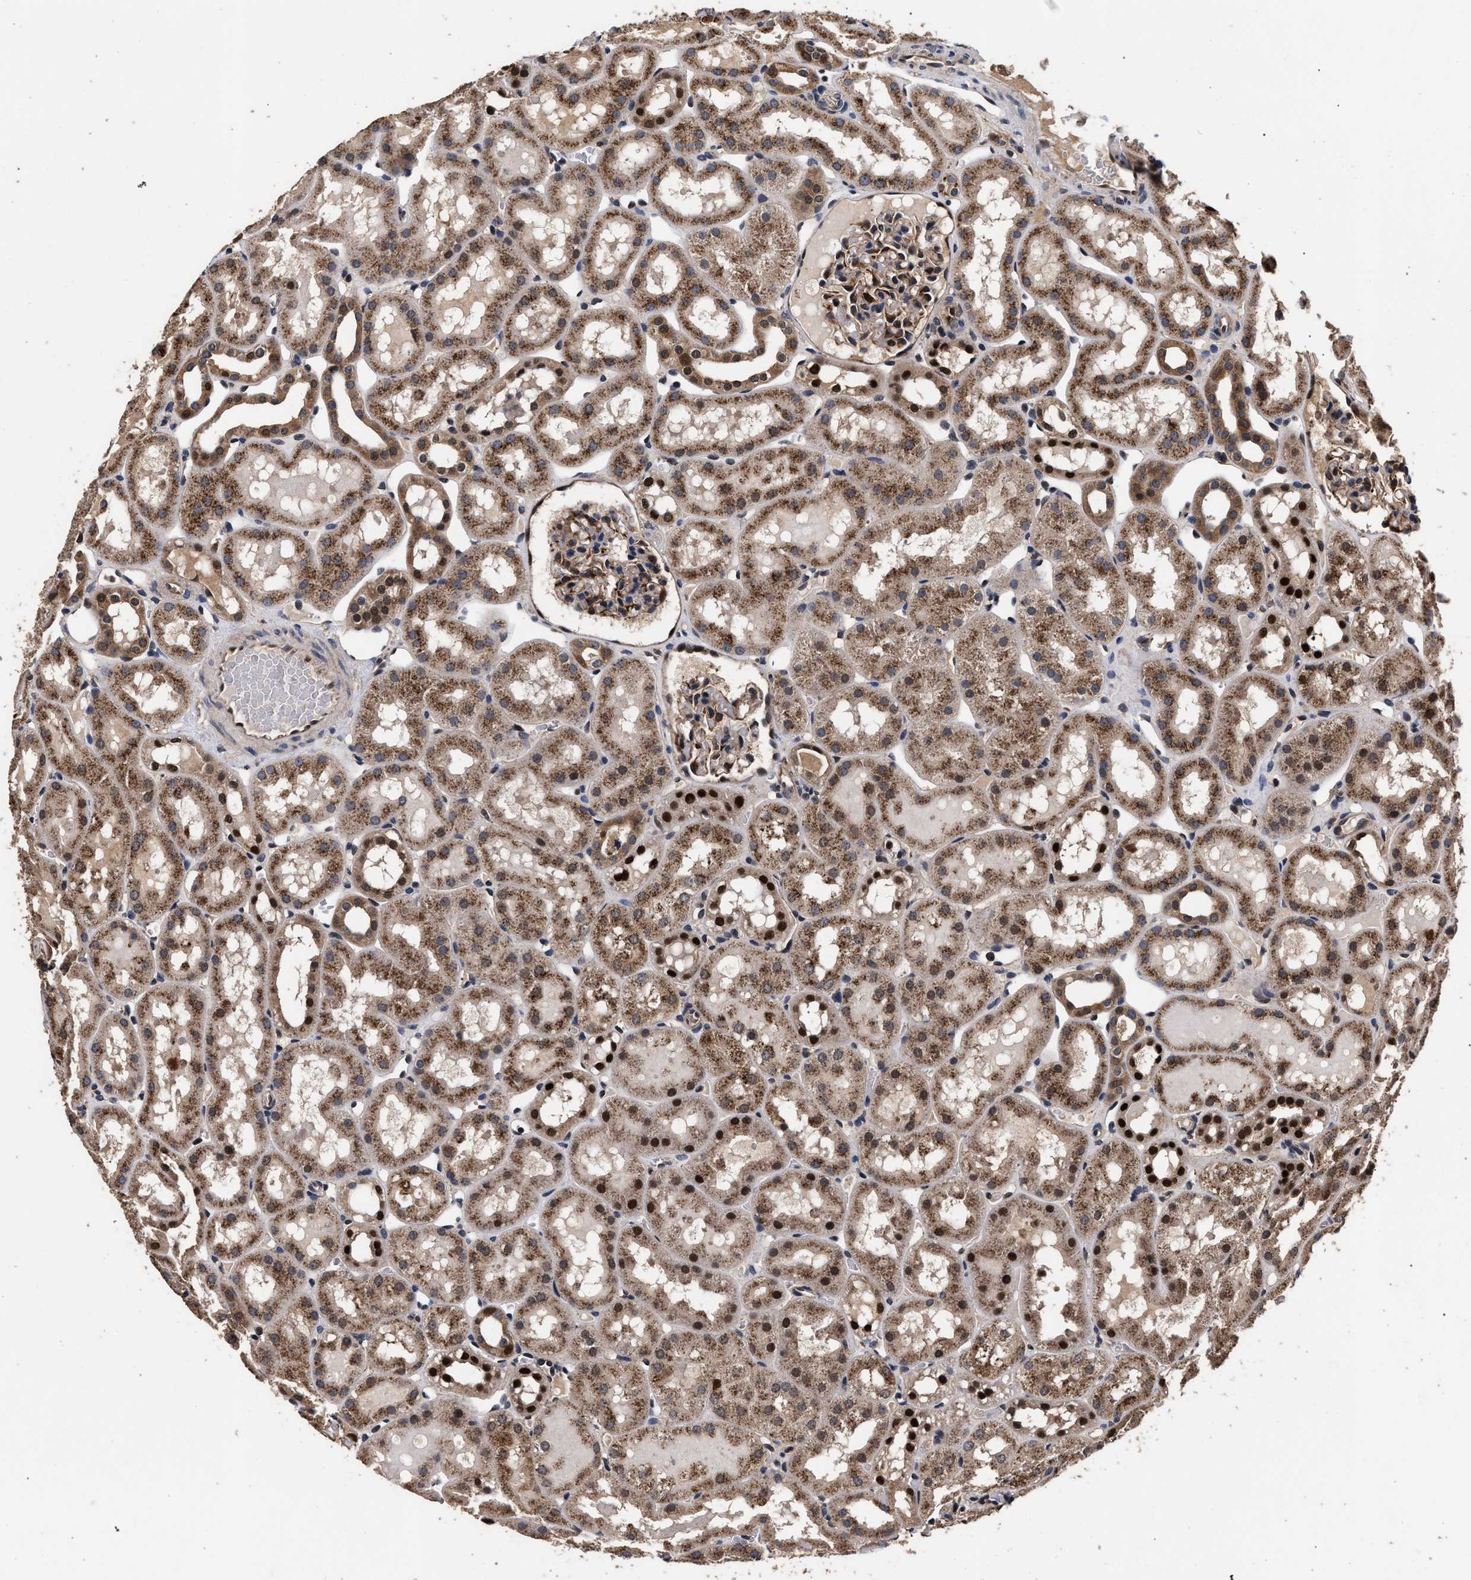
{"staining": {"intensity": "moderate", "quantity": "25%-75%", "location": "cytoplasmic/membranous,nuclear"}, "tissue": "kidney", "cell_type": "Cells in glomeruli", "image_type": "normal", "snomed": [{"axis": "morphology", "description": "Normal tissue, NOS"}, {"axis": "topography", "description": "Kidney"}, {"axis": "topography", "description": "Urinary bladder"}], "caption": "Cells in glomeruli demonstrate medium levels of moderate cytoplasmic/membranous,nuclear staining in about 25%-75% of cells in unremarkable kidney.", "gene": "ACOX1", "patient": {"sex": "male", "age": 16}}